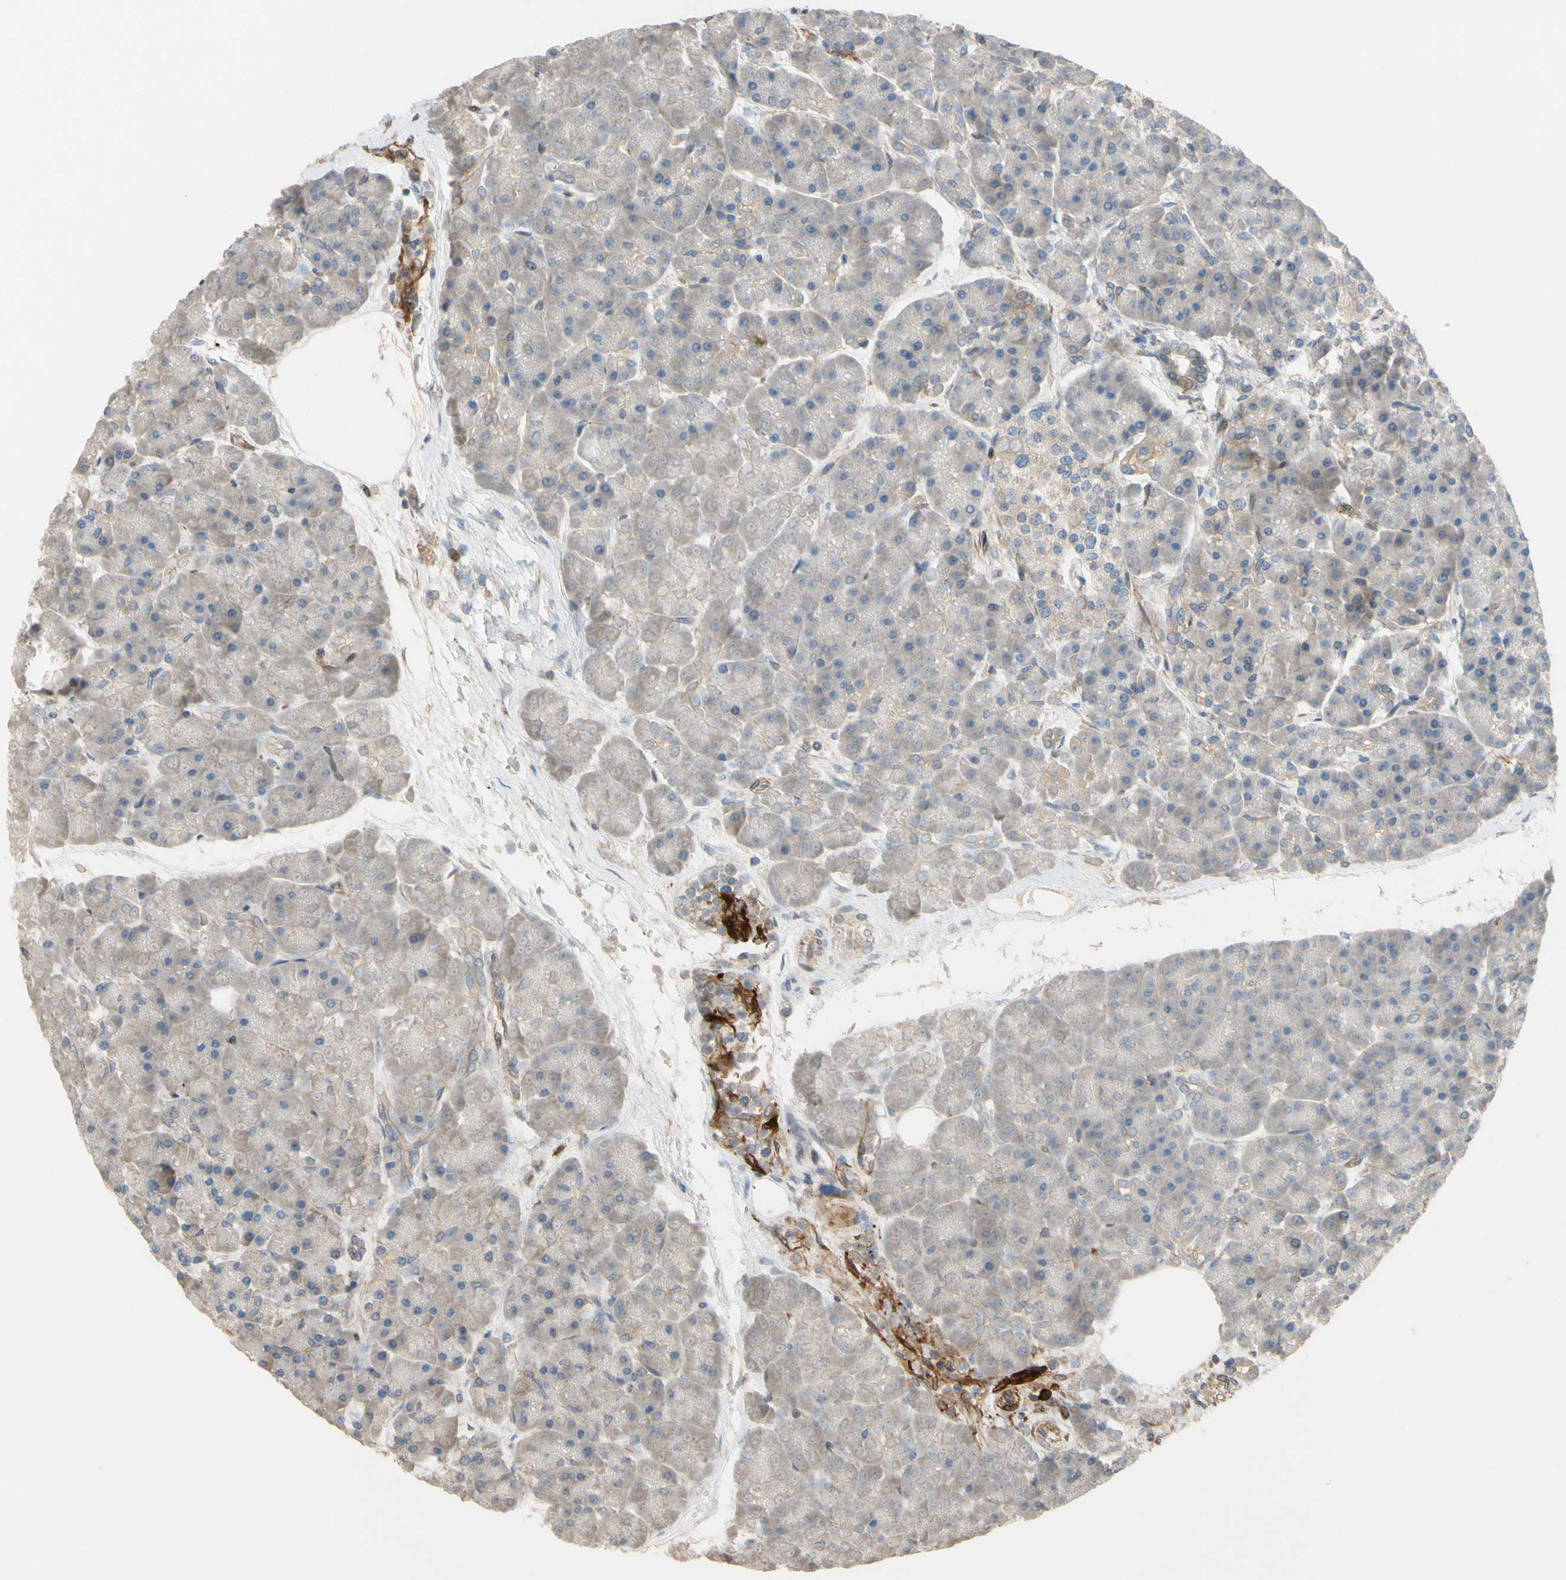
{"staining": {"intensity": "weak", "quantity": "<25%", "location": "cytoplasmic/membranous"}, "tissue": "pancreas", "cell_type": "Exocrine glandular cells", "image_type": "normal", "snomed": [{"axis": "morphology", "description": "Normal tissue, NOS"}, {"axis": "topography", "description": "Pancreas"}], "caption": "Pancreas was stained to show a protein in brown. There is no significant expression in exocrine glandular cells. Brightfield microscopy of immunohistochemistry (IHC) stained with DAB (3,3'-diaminobenzidine) (brown) and hematoxylin (blue), captured at high magnification.", "gene": "SPTLC1", "patient": {"sex": "female", "age": 70}}